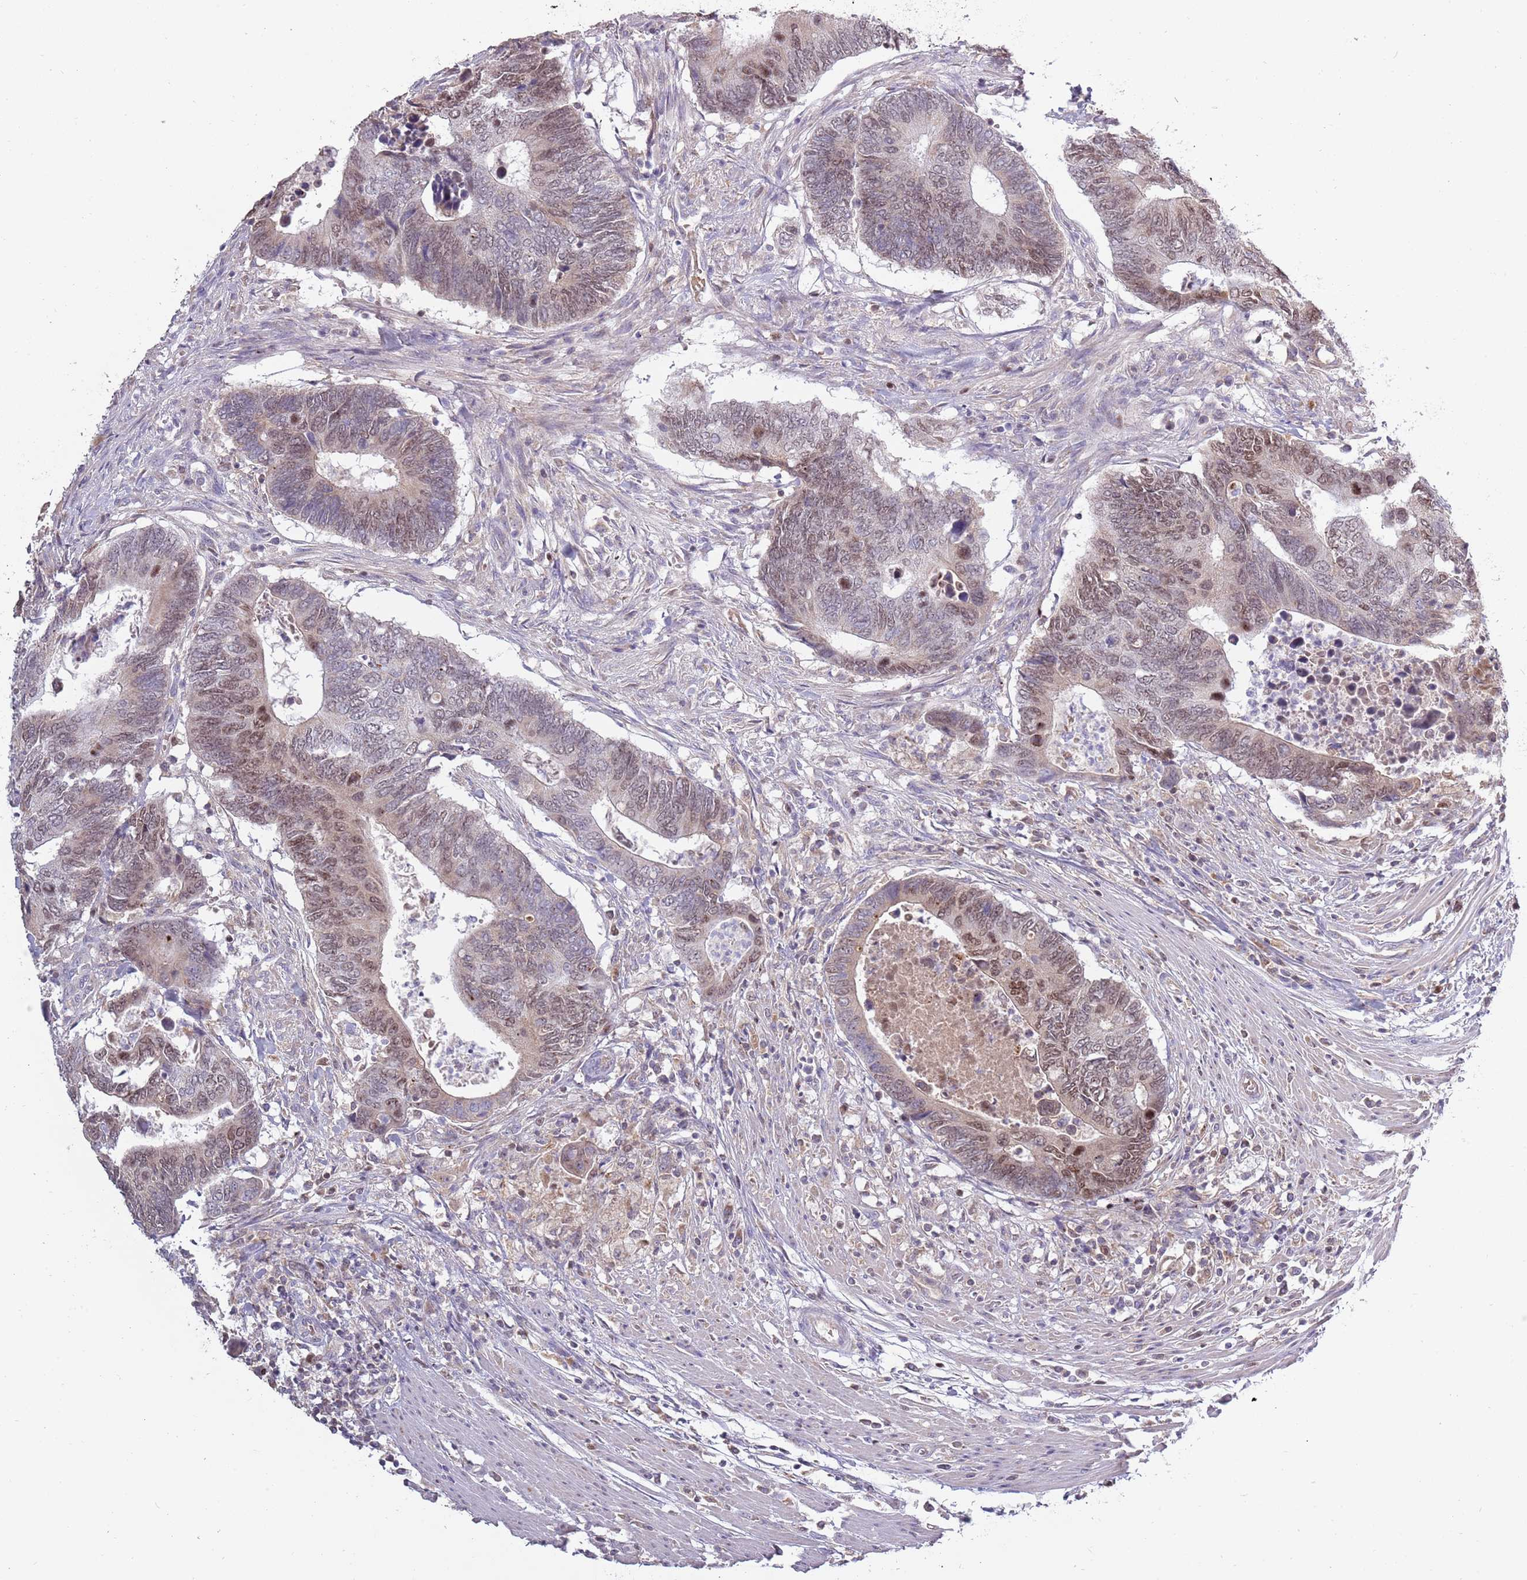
{"staining": {"intensity": "moderate", "quantity": ">75%", "location": "nuclear"}, "tissue": "colorectal cancer", "cell_type": "Tumor cells", "image_type": "cancer", "snomed": [{"axis": "morphology", "description": "Adenocarcinoma, NOS"}, {"axis": "topography", "description": "Colon"}], "caption": "Colorectal cancer (adenocarcinoma) stained with a protein marker exhibits moderate staining in tumor cells.", "gene": "SYS1", "patient": {"sex": "male", "age": 87}}